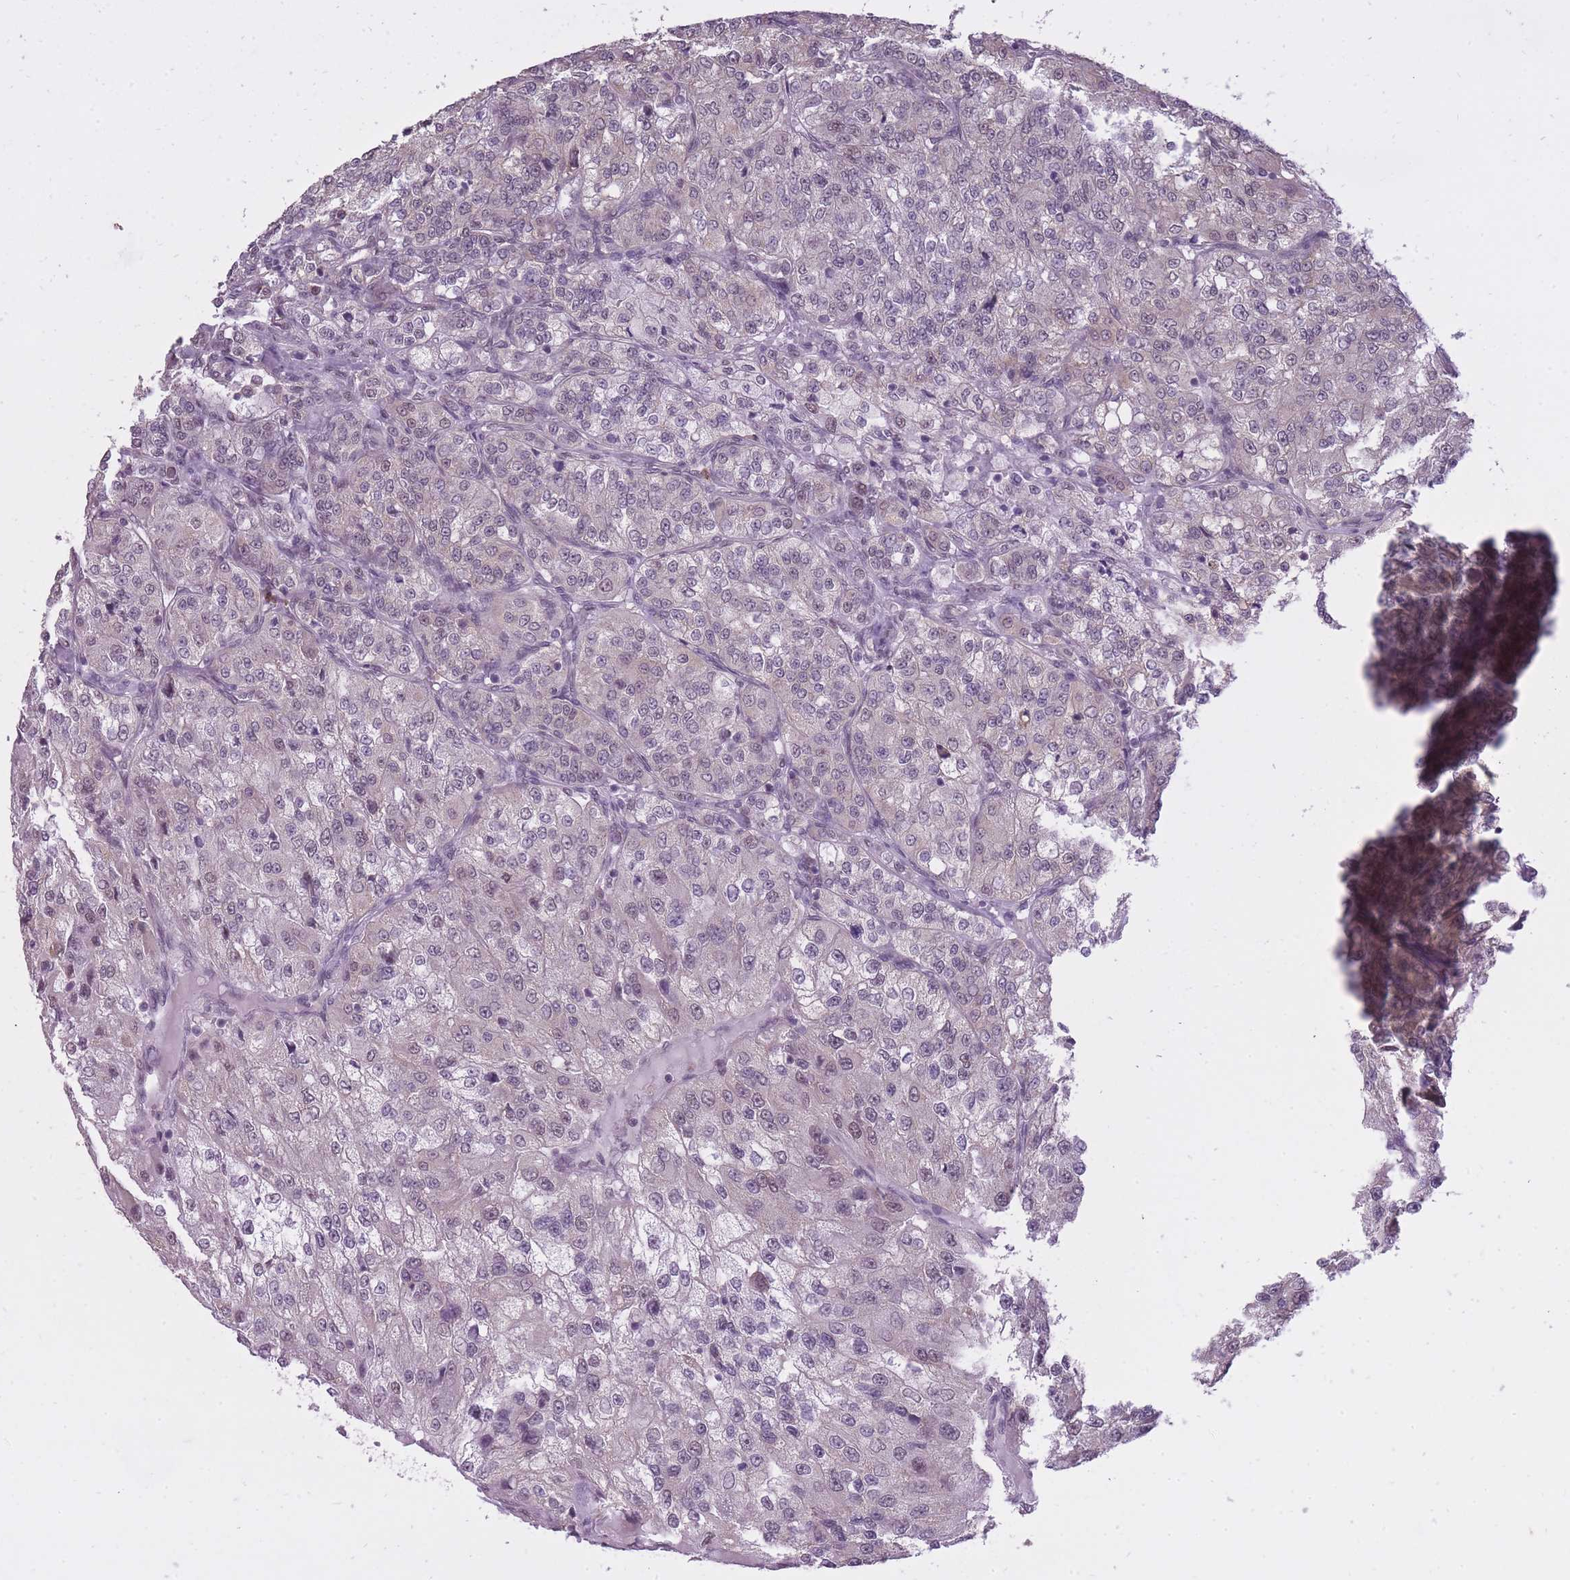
{"staining": {"intensity": "weak", "quantity": "<25%", "location": "nuclear"}, "tissue": "renal cancer", "cell_type": "Tumor cells", "image_type": "cancer", "snomed": [{"axis": "morphology", "description": "Adenocarcinoma, NOS"}, {"axis": "topography", "description": "Kidney"}], "caption": "The immunohistochemistry (IHC) photomicrograph has no significant expression in tumor cells of renal adenocarcinoma tissue.", "gene": "TIGD1", "patient": {"sex": "female", "age": 63}}